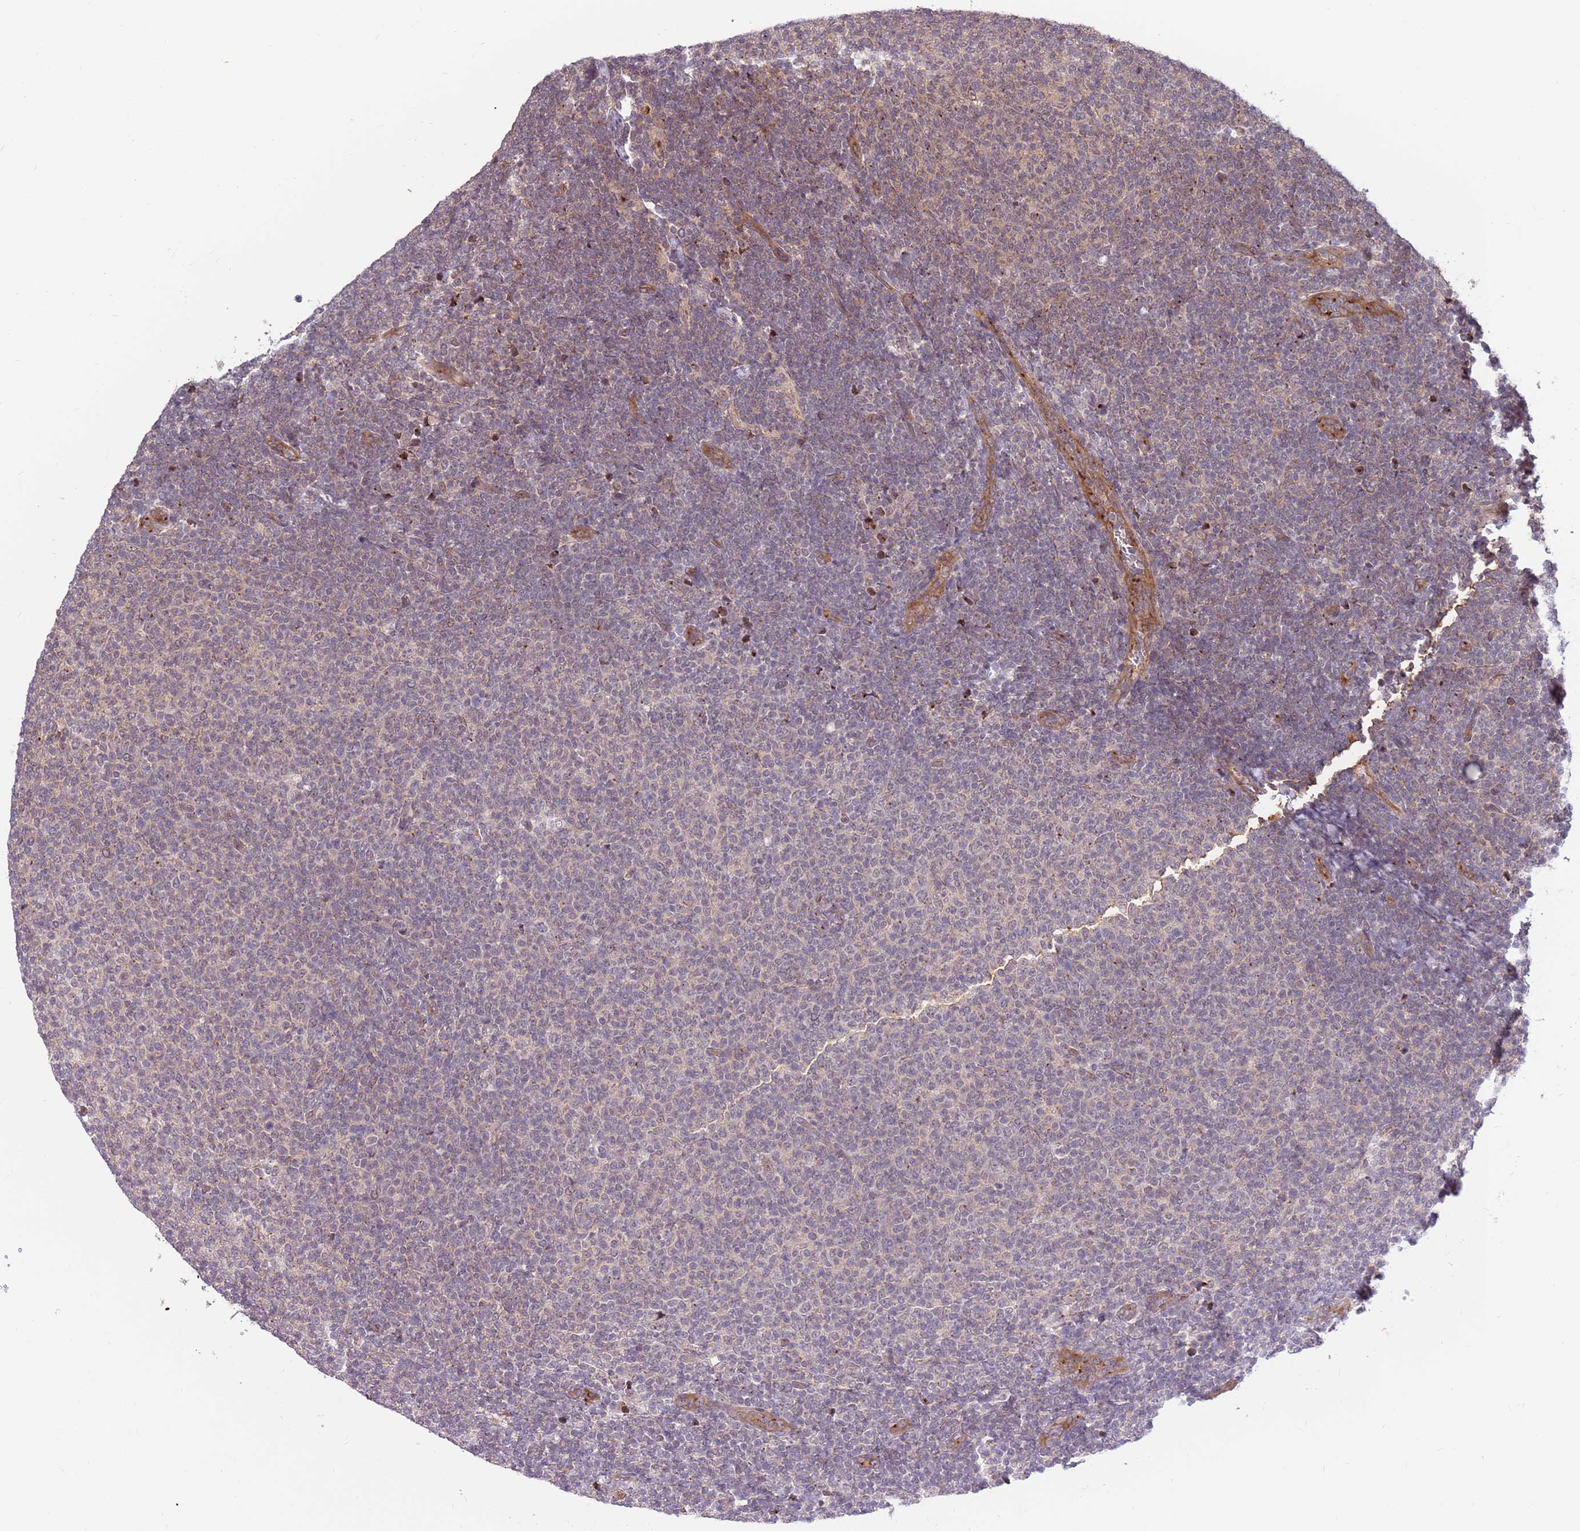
{"staining": {"intensity": "negative", "quantity": "none", "location": "none"}, "tissue": "lymphoma", "cell_type": "Tumor cells", "image_type": "cancer", "snomed": [{"axis": "morphology", "description": "Malignant lymphoma, non-Hodgkin's type, Low grade"}, {"axis": "topography", "description": "Lymph node"}], "caption": "Image shows no significant protein expression in tumor cells of low-grade malignant lymphoma, non-Hodgkin's type.", "gene": "HAUS3", "patient": {"sex": "male", "age": 66}}